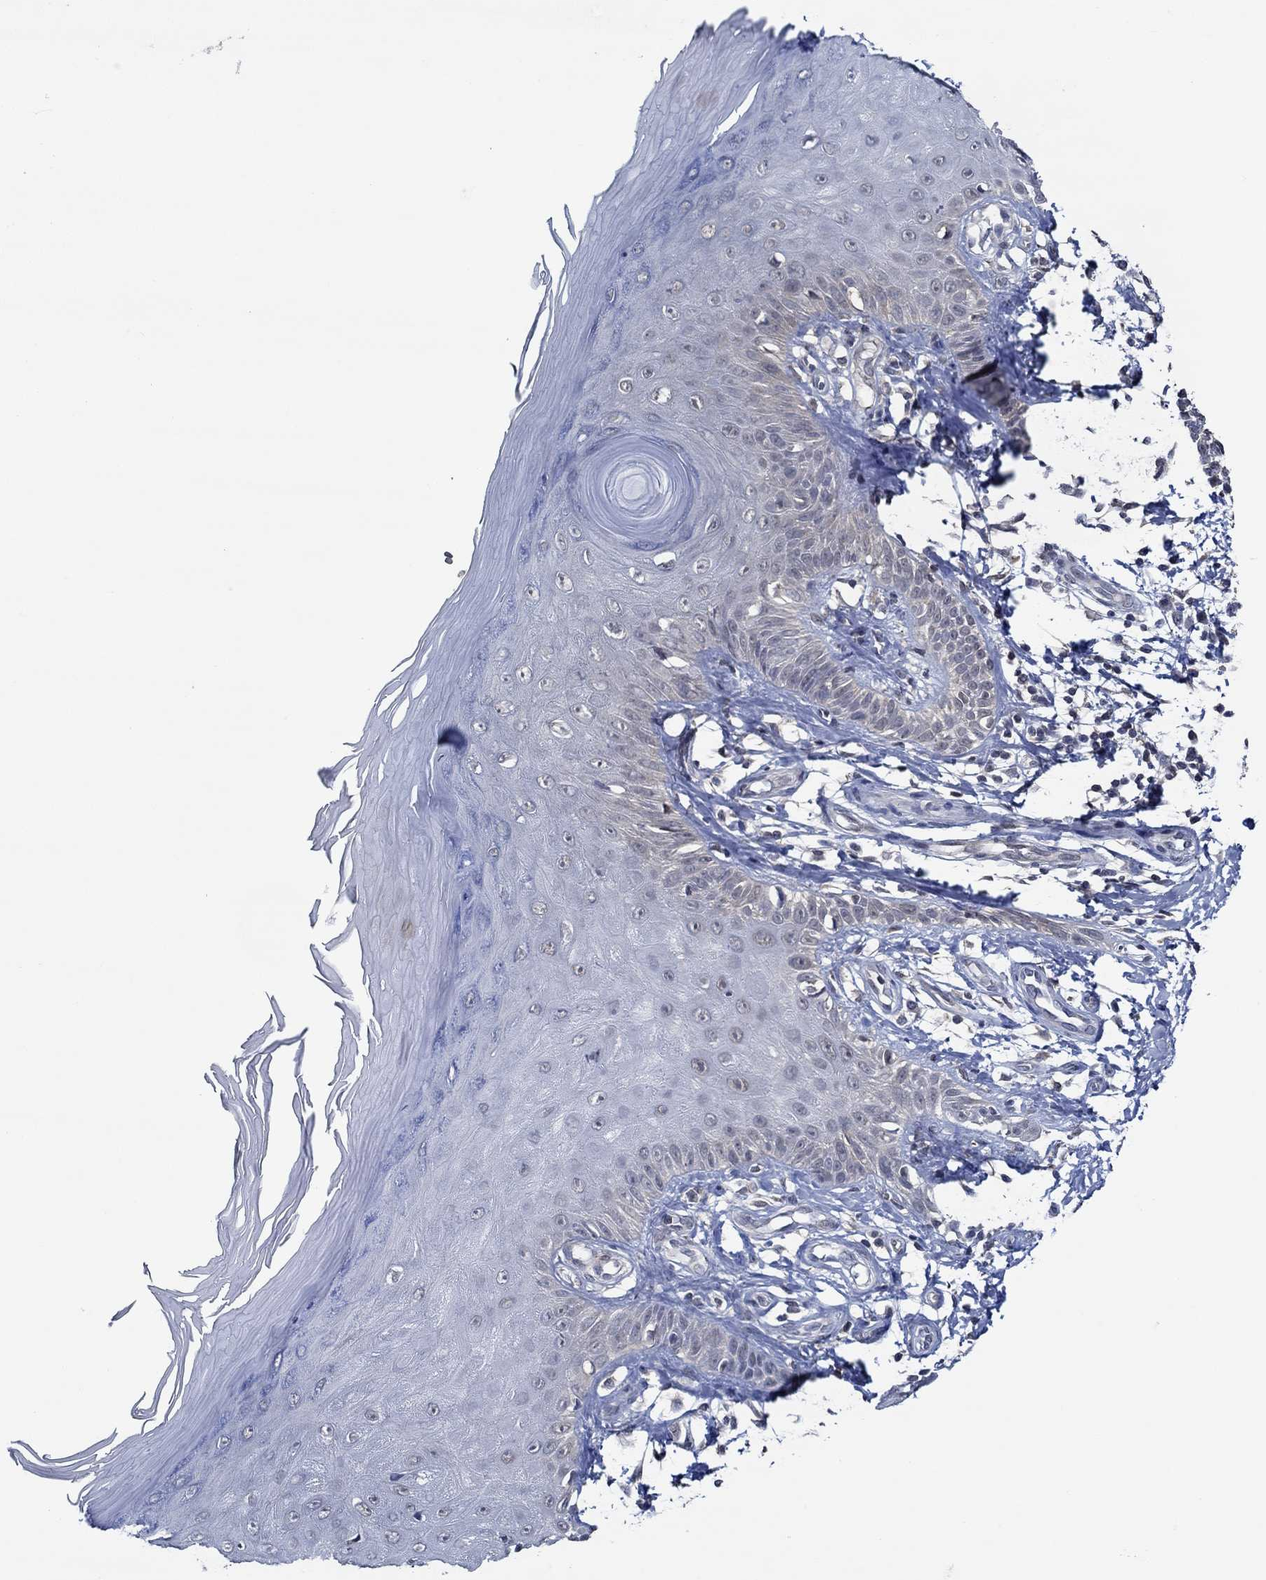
{"staining": {"intensity": "negative", "quantity": "none", "location": "none"}, "tissue": "skin", "cell_type": "Fibroblasts", "image_type": "normal", "snomed": [{"axis": "morphology", "description": "Normal tissue, NOS"}, {"axis": "morphology", "description": "Inflammation, NOS"}, {"axis": "morphology", "description": "Fibrosis, NOS"}, {"axis": "topography", "description": "Skin"}], "caption": "Skin was stained to show a protein in brown. There is no significant staining in fibroblasts. (DAB (3,3'-diaminobenzidine) IHC visualized using brightfield microscopy, high magnification).", "gene": "DACT1", "patient": {"sex": "male", "age": 71}}